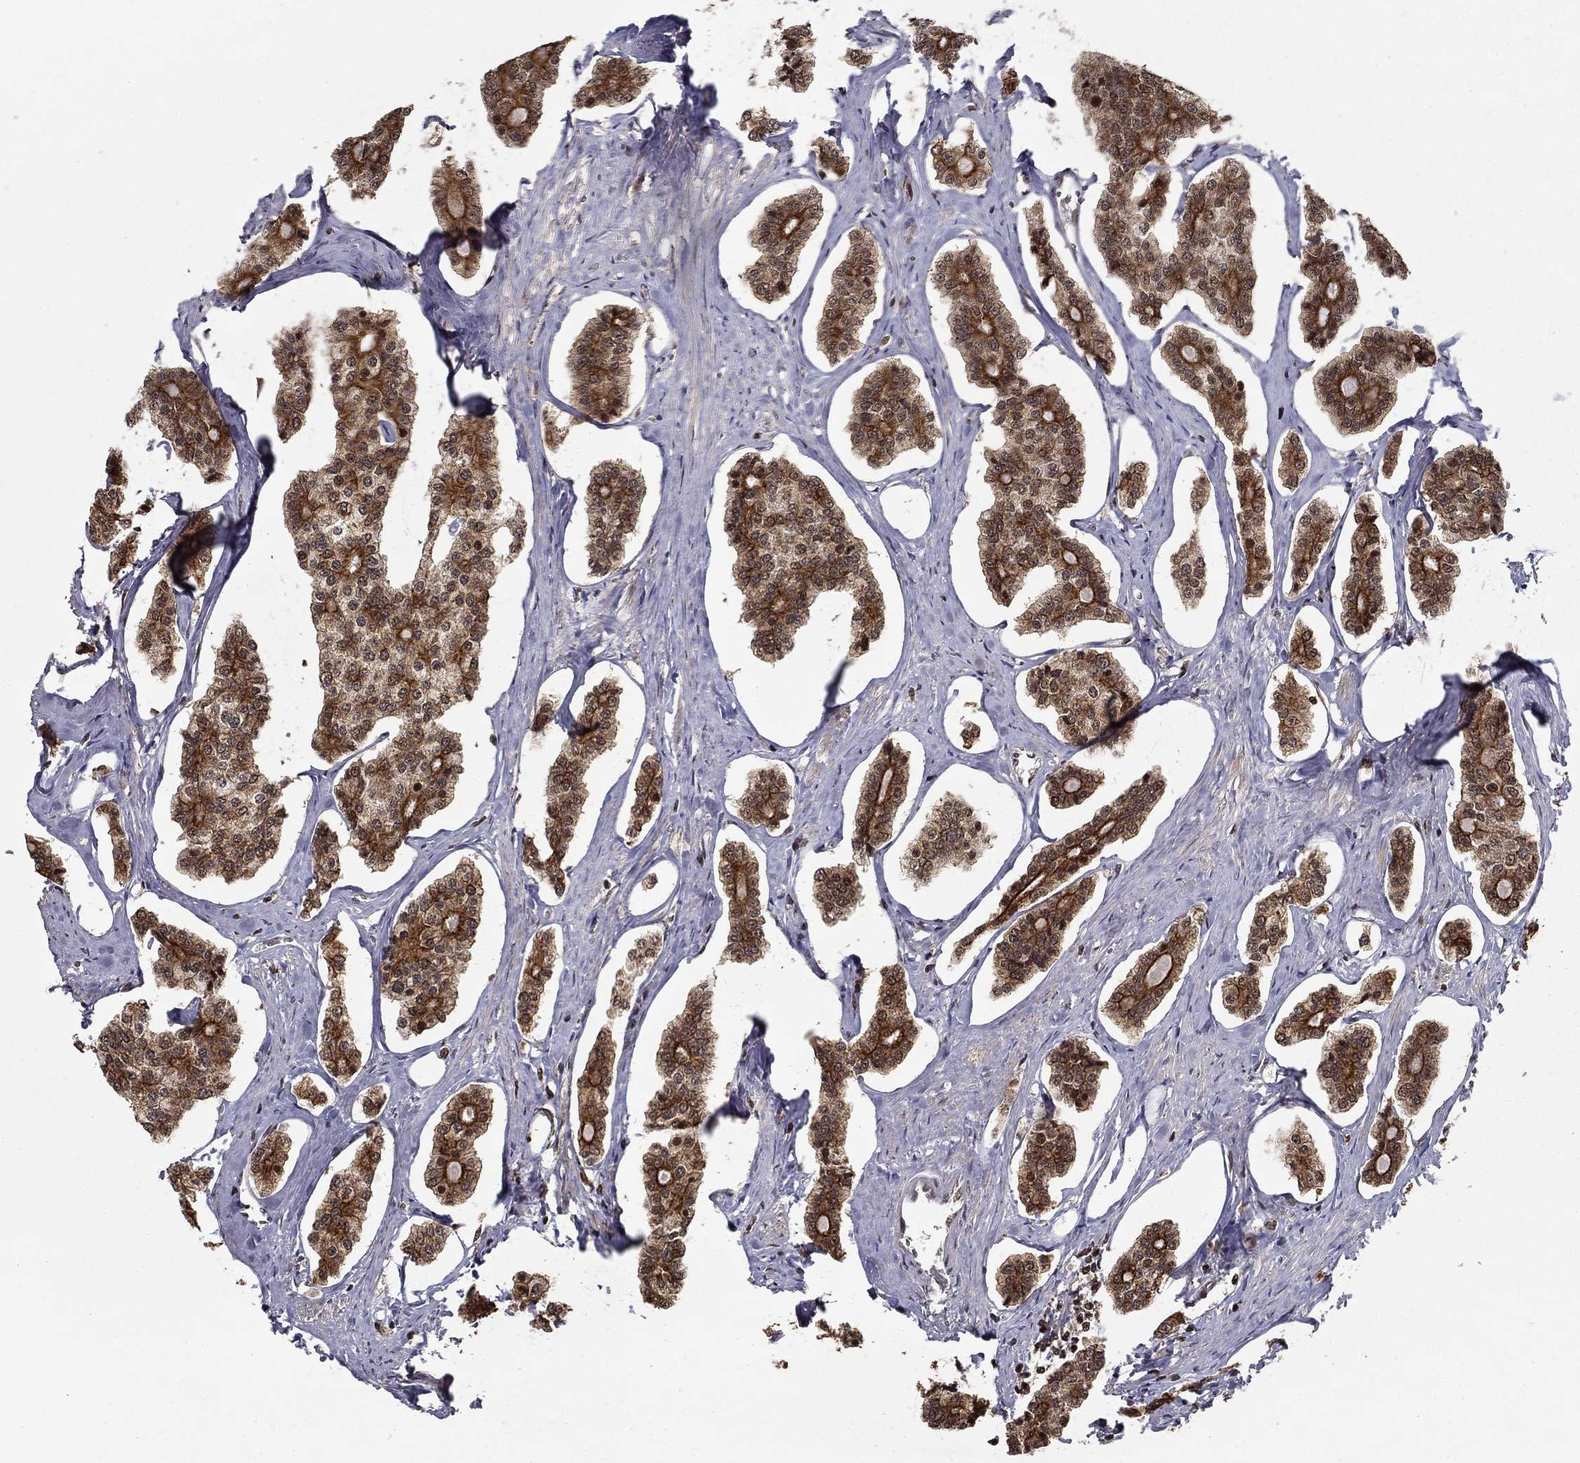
{"staining": {"intensity": "strong", "quantity": ">75%", "location": "cytoplasmic/membranous"}, "tissue": "carcinoid", "cell_type": "Tumor cells", "image_type": "cancer", "snomed": [{"axis": "morphology", "description": "Carcinoid, malignant, NOS"}, {"axis": "topography", "description": "Small intestine"}], "caption": "Protein expression analysis of human carcinoid reveals strong cytoplasmic/membranous expression in about >75% of tumor cells. (DAB IHC with brightfield microscopy, high magnification).", "gene": "CDCA7L", "patient": {"sex": "female", "age": 65}}